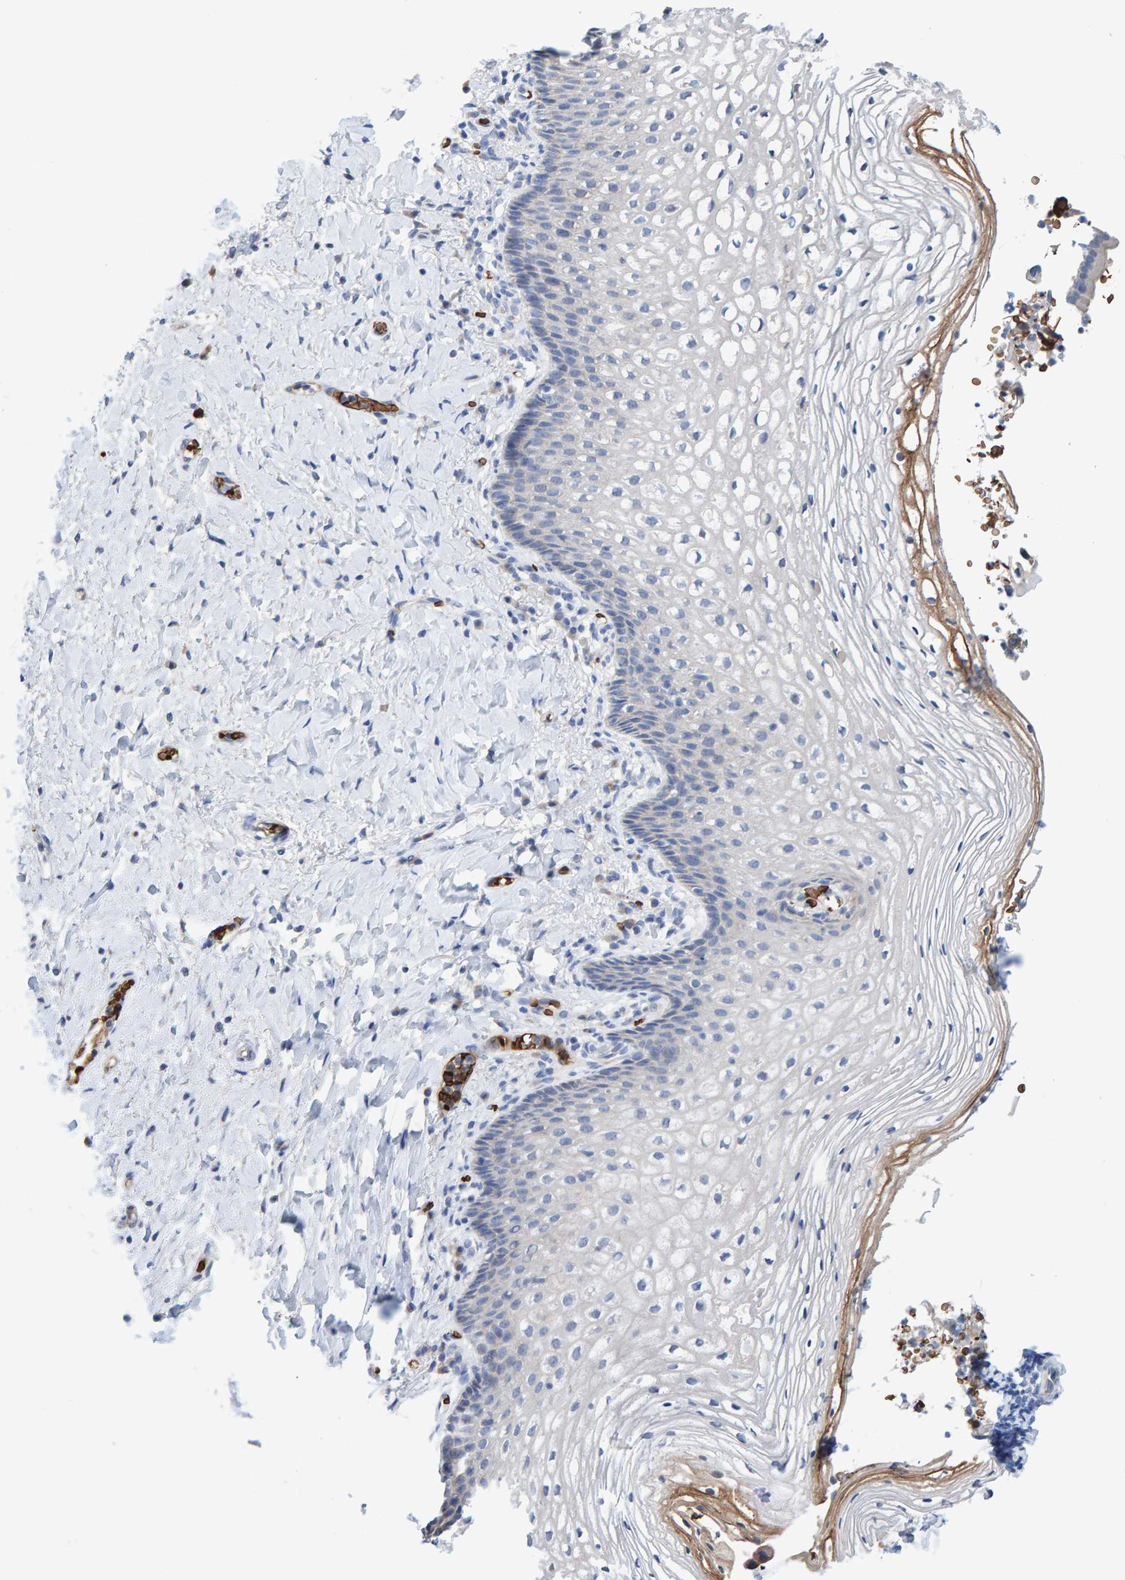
{"staining": {"intensity": "weak", "quantity": "25%-75%", "location": "cytoplasmic/membranous"}, "tissue": "vagina", "cell_type": "Squamous epithelial cells", "image_type": "normal", "snomed": [{"axis": "morphology", "description": "Normal tissue, NOS"}, {"axis": "topography", "description": "Vagina"}], "caption": "IHC (DAB (3,3'-diaminobenzidine)) staining of unremarkable human vagina exhibits weak cytoplasmic/membranous protein positivity in about 25%-75% of squamous epithelial cells.", "gene": "VPS9D1", "patient": {"sex": "female", "age": 60}}